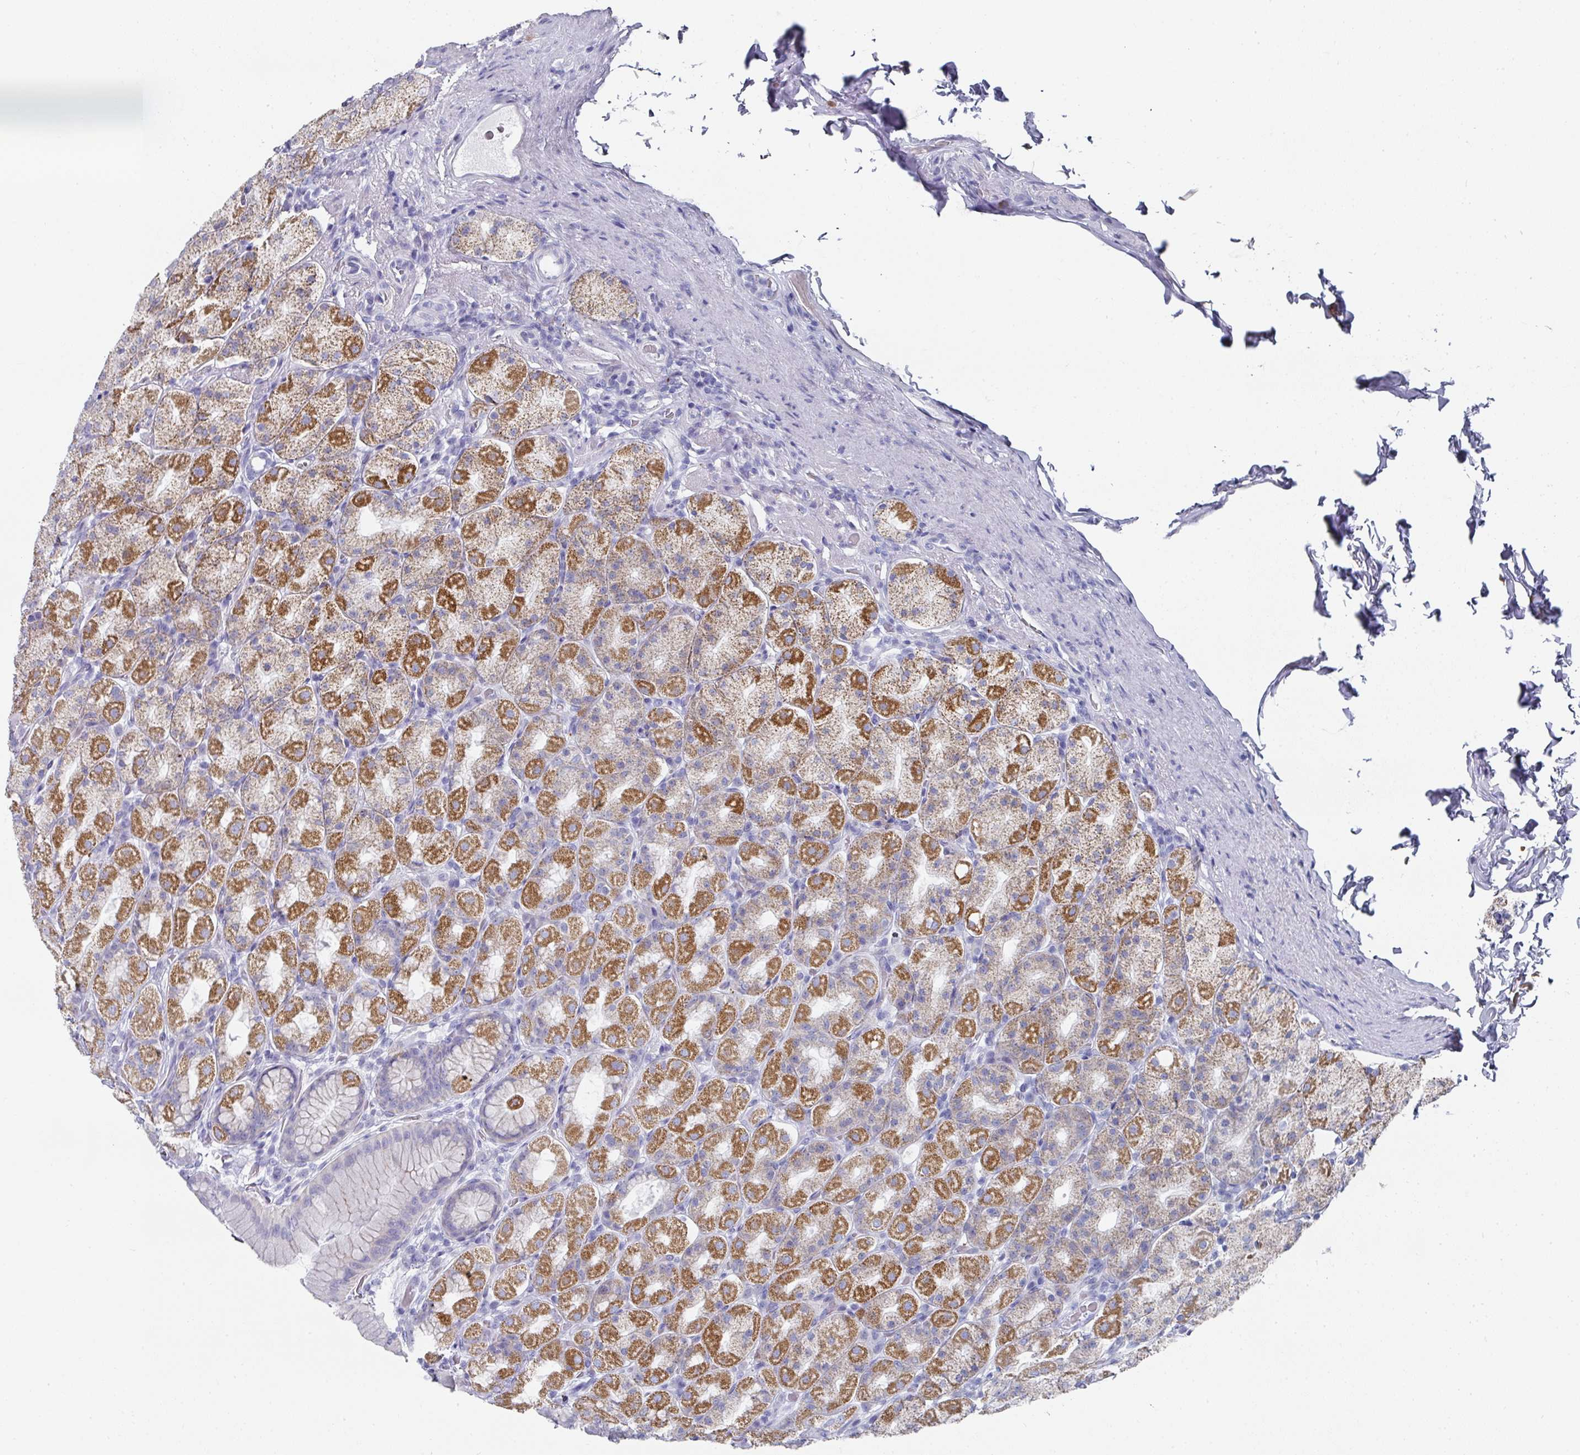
{"staining": {"intensity": "moderate", "quantity": "25%-75%", "location": "cytoplasmic/membranous"}, "tissue": "stomach", "cell_type": "Glandular cells", "image_type": "normal", "snomed": [{"axis": "morphology", "description": "Normal tissue, NOS"}, {"axis": "topography", "description": "Stomach, upper"}, {"axis": "topography", "description": "Stomach"}], "caption": "A medium amount of moderate cytoplasmic/membranous expression is identified in about 25%-75% of glandular cells in unremarkable stomach. Using DAB (3,3'-diaminobenzidine) (brown) and hematoxylin (blue) stains, captured at high magnification using brightfield microscopy.", "gene": "SETBP1", "patient": {"sex": "male", "age": 68}}